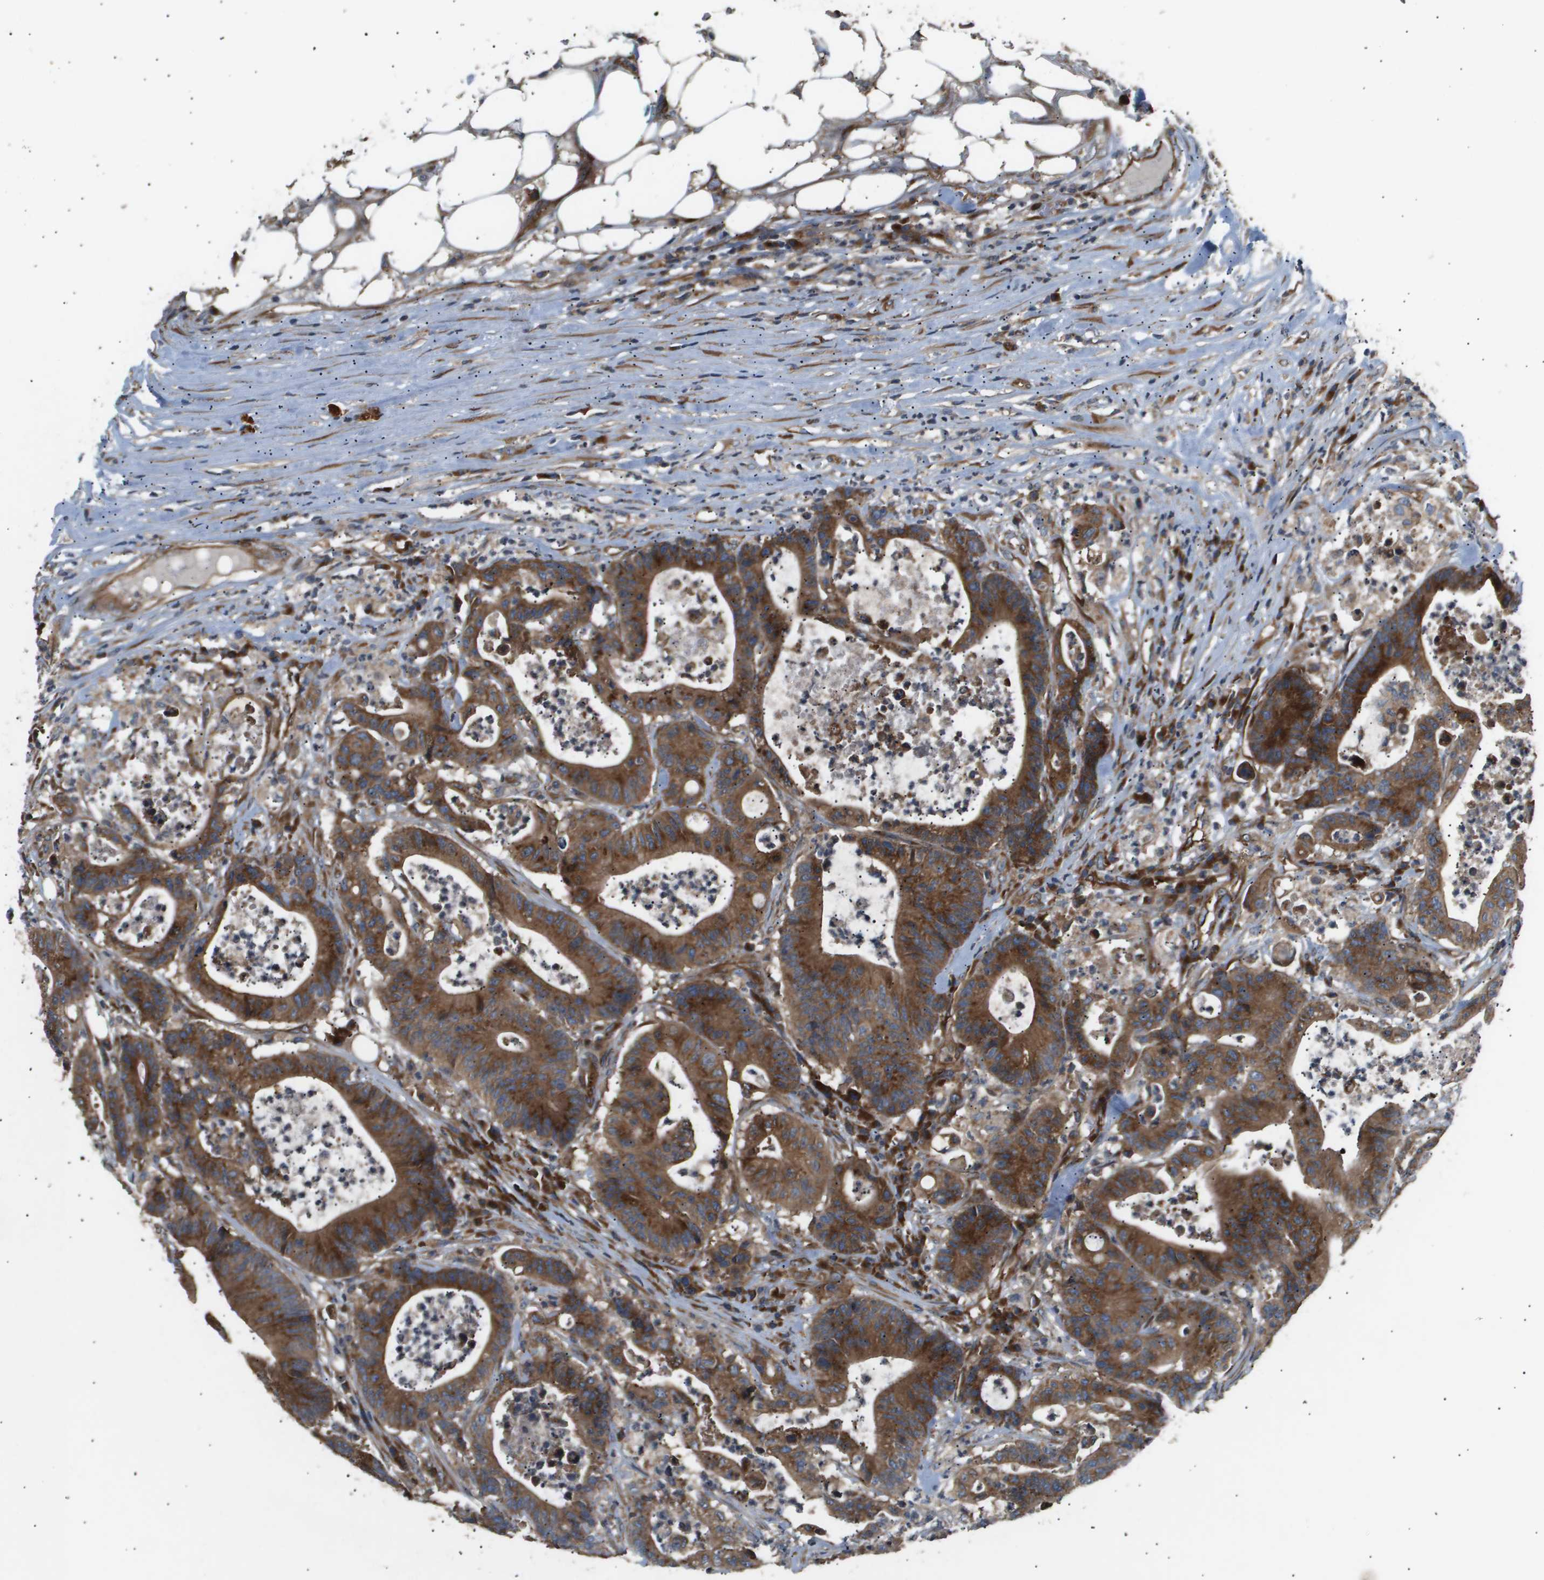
{"staining": {"intensity": "strong", "quantity": ">75%", "location": "cytoplasmic/membranous"}, "tissue": "colorectal cancer", "cell_type": "Tumor cells", "image_type": "cancer", "snomed": [{"axis": "morphology", "description": "Adenocarcinoma, NOS"}, {"axis": "topography", "description": "Colon"}], "caption": "Immunohistochemical staining of human colorectal adenocarcinoma exhibits high levels of strong cytoplasmic/membranous protein staining in approximately >75% of tumor cells.", "gene": "LYSMD3", "patient": {"sex": "female", "age": 84}}